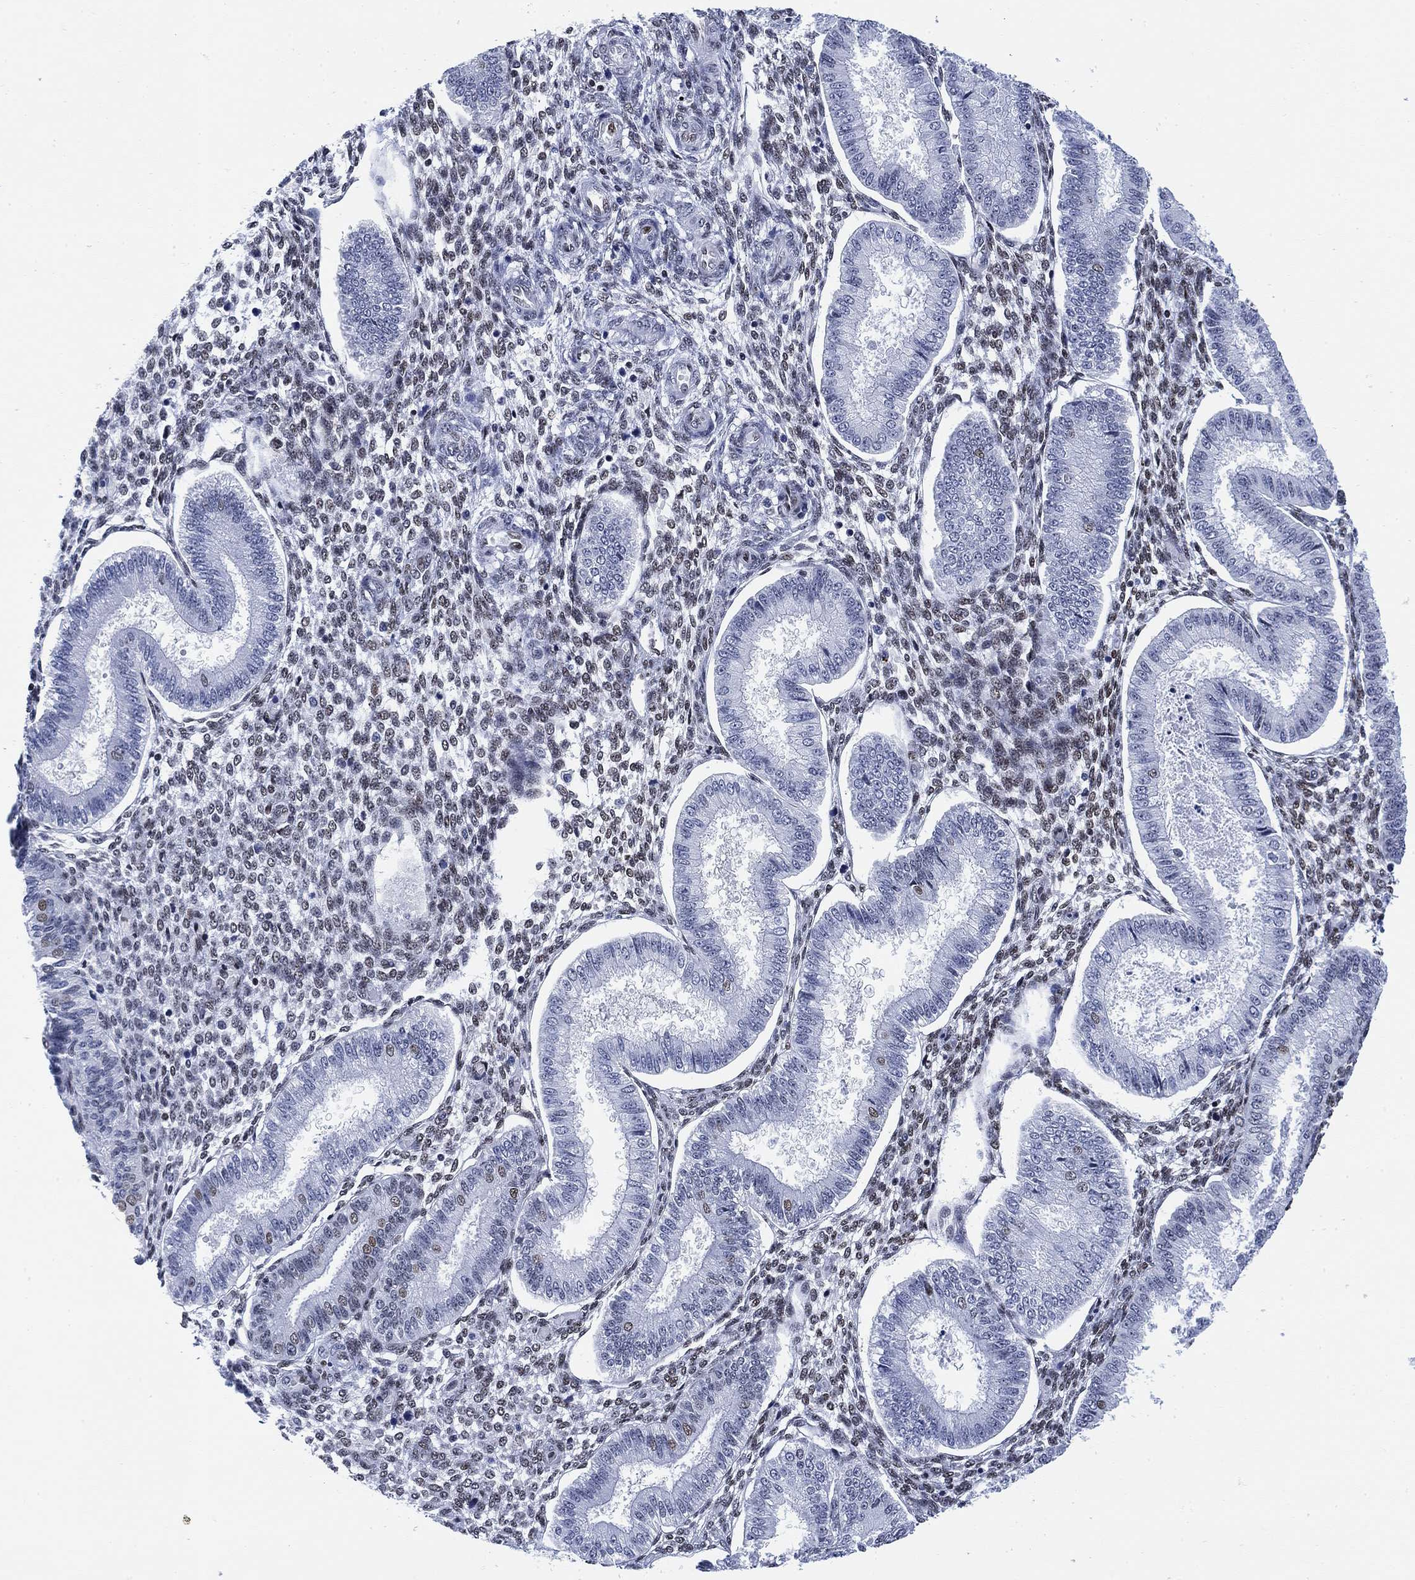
{"staining": {"intensity": "moderate", "quantity": "<25%", "location": "nuclear"}, "tissue": "endometrium", "cell_type": "Cells in endometrial stroma", "image_type": "normal", "snomed": [{"axis": "morphology", "description": "Normal tissue, NOS"}, {"axis": "topography", "description": "Endometrium"}], "caption": "There is low levels of moderate nuclear positivity in cells in endometrial stroma of unremarkable endometrium, as demonstrated by immunohistochemical staining (brown color).", "gene": "H1", "patient": {"sex": "female", "age": 43}}